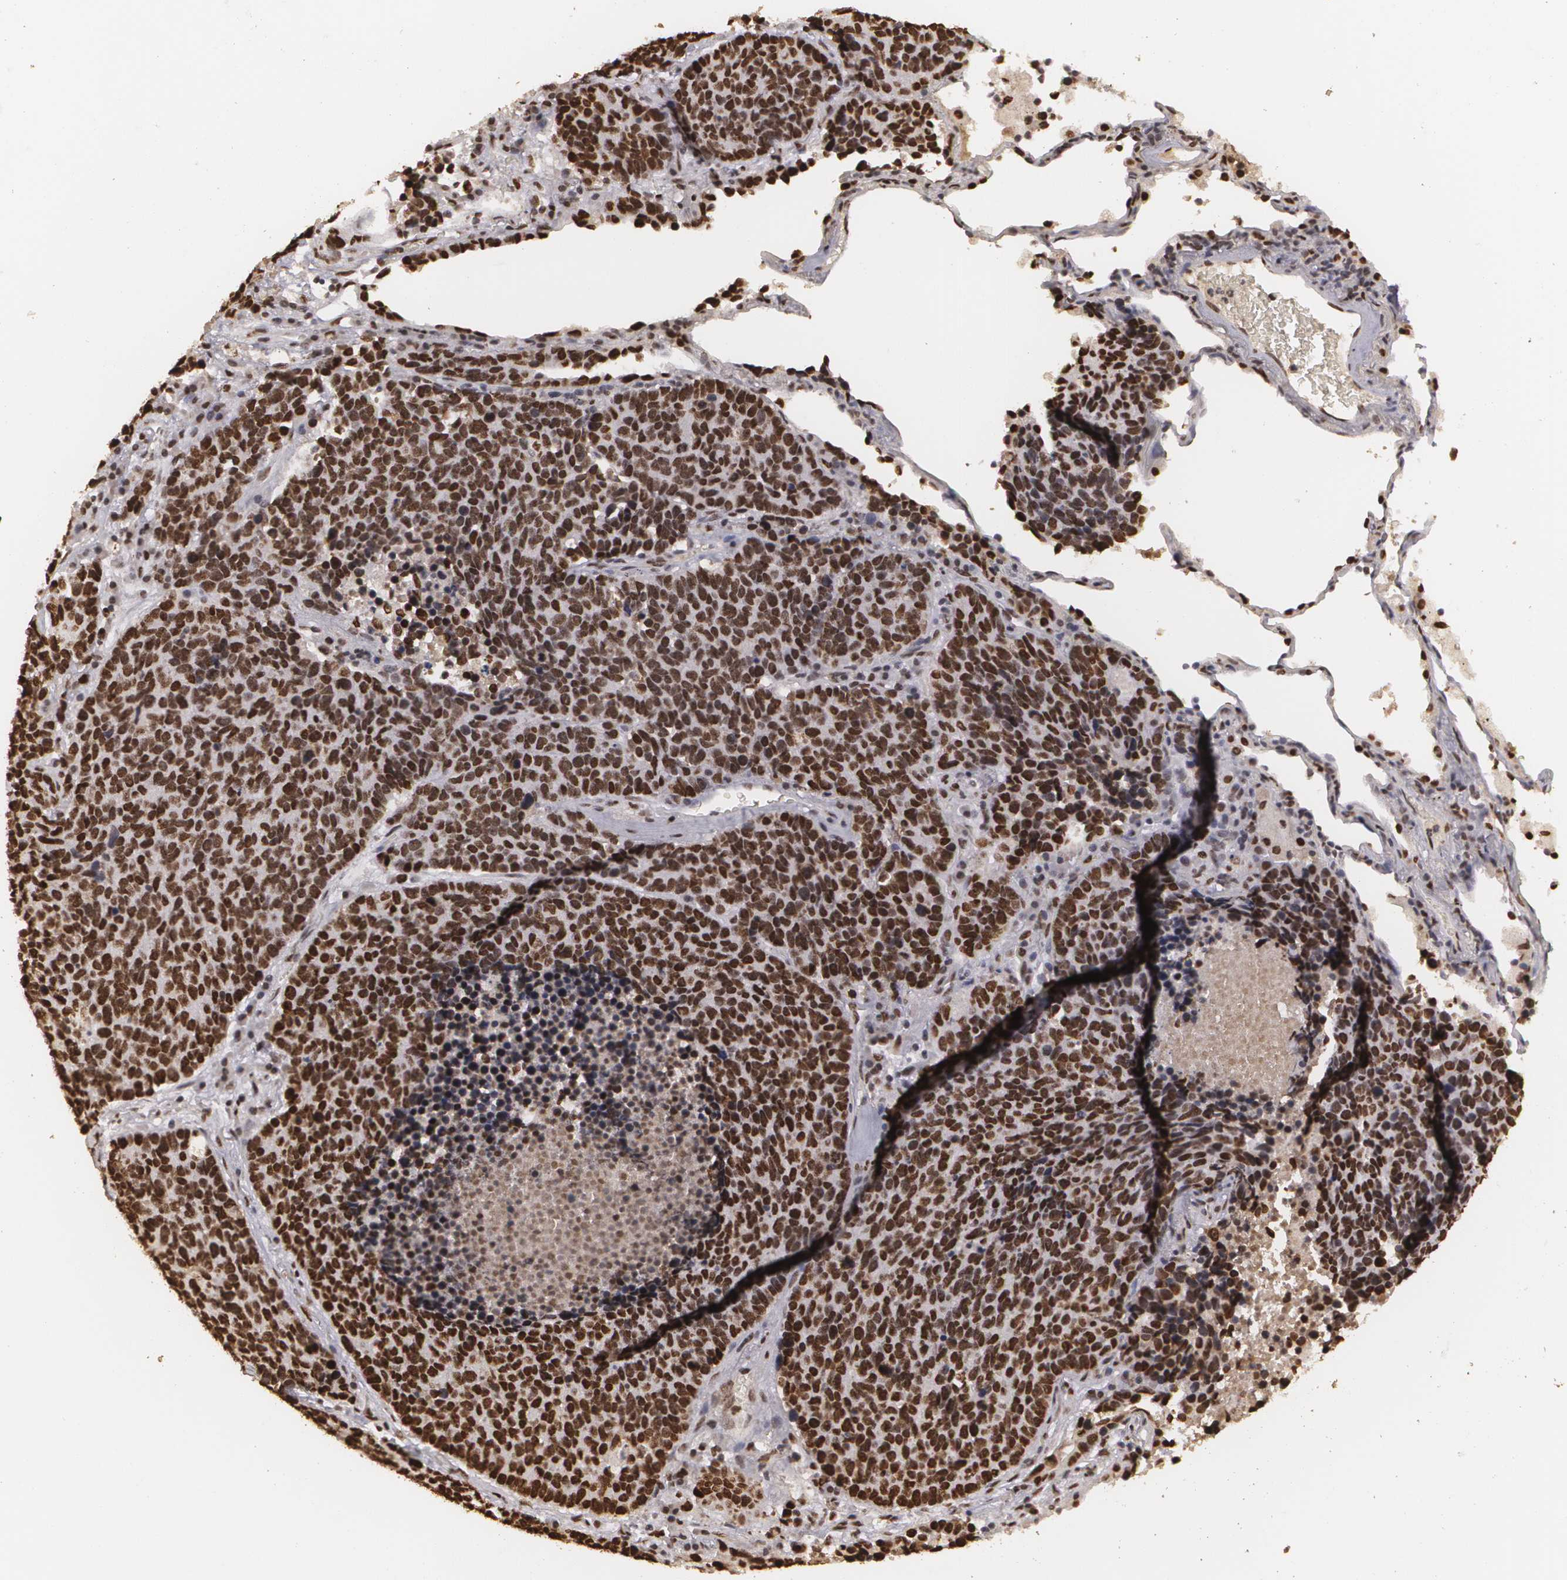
{"staining": {"intensity": "strong", "quantity": ">75%", "location": "nuclear"}, "tissue": "lung cancer", "cell_type": "Tumor cells", "image_type": "cancer", "snomed": [{"axis": "morphology", "description": "Neoplasm, malignant, NOS"}, {"axis": "topography", "description": "Lung"}], "caption": "This histopathology image demonstrates immunohistochemistry staining of lung neoplasm (malignant), with high strong nuclear positivity in approximately >75% of tumor cells.", "gene": "RCOR1", "patient": {"sex": "female", "age": 75}}